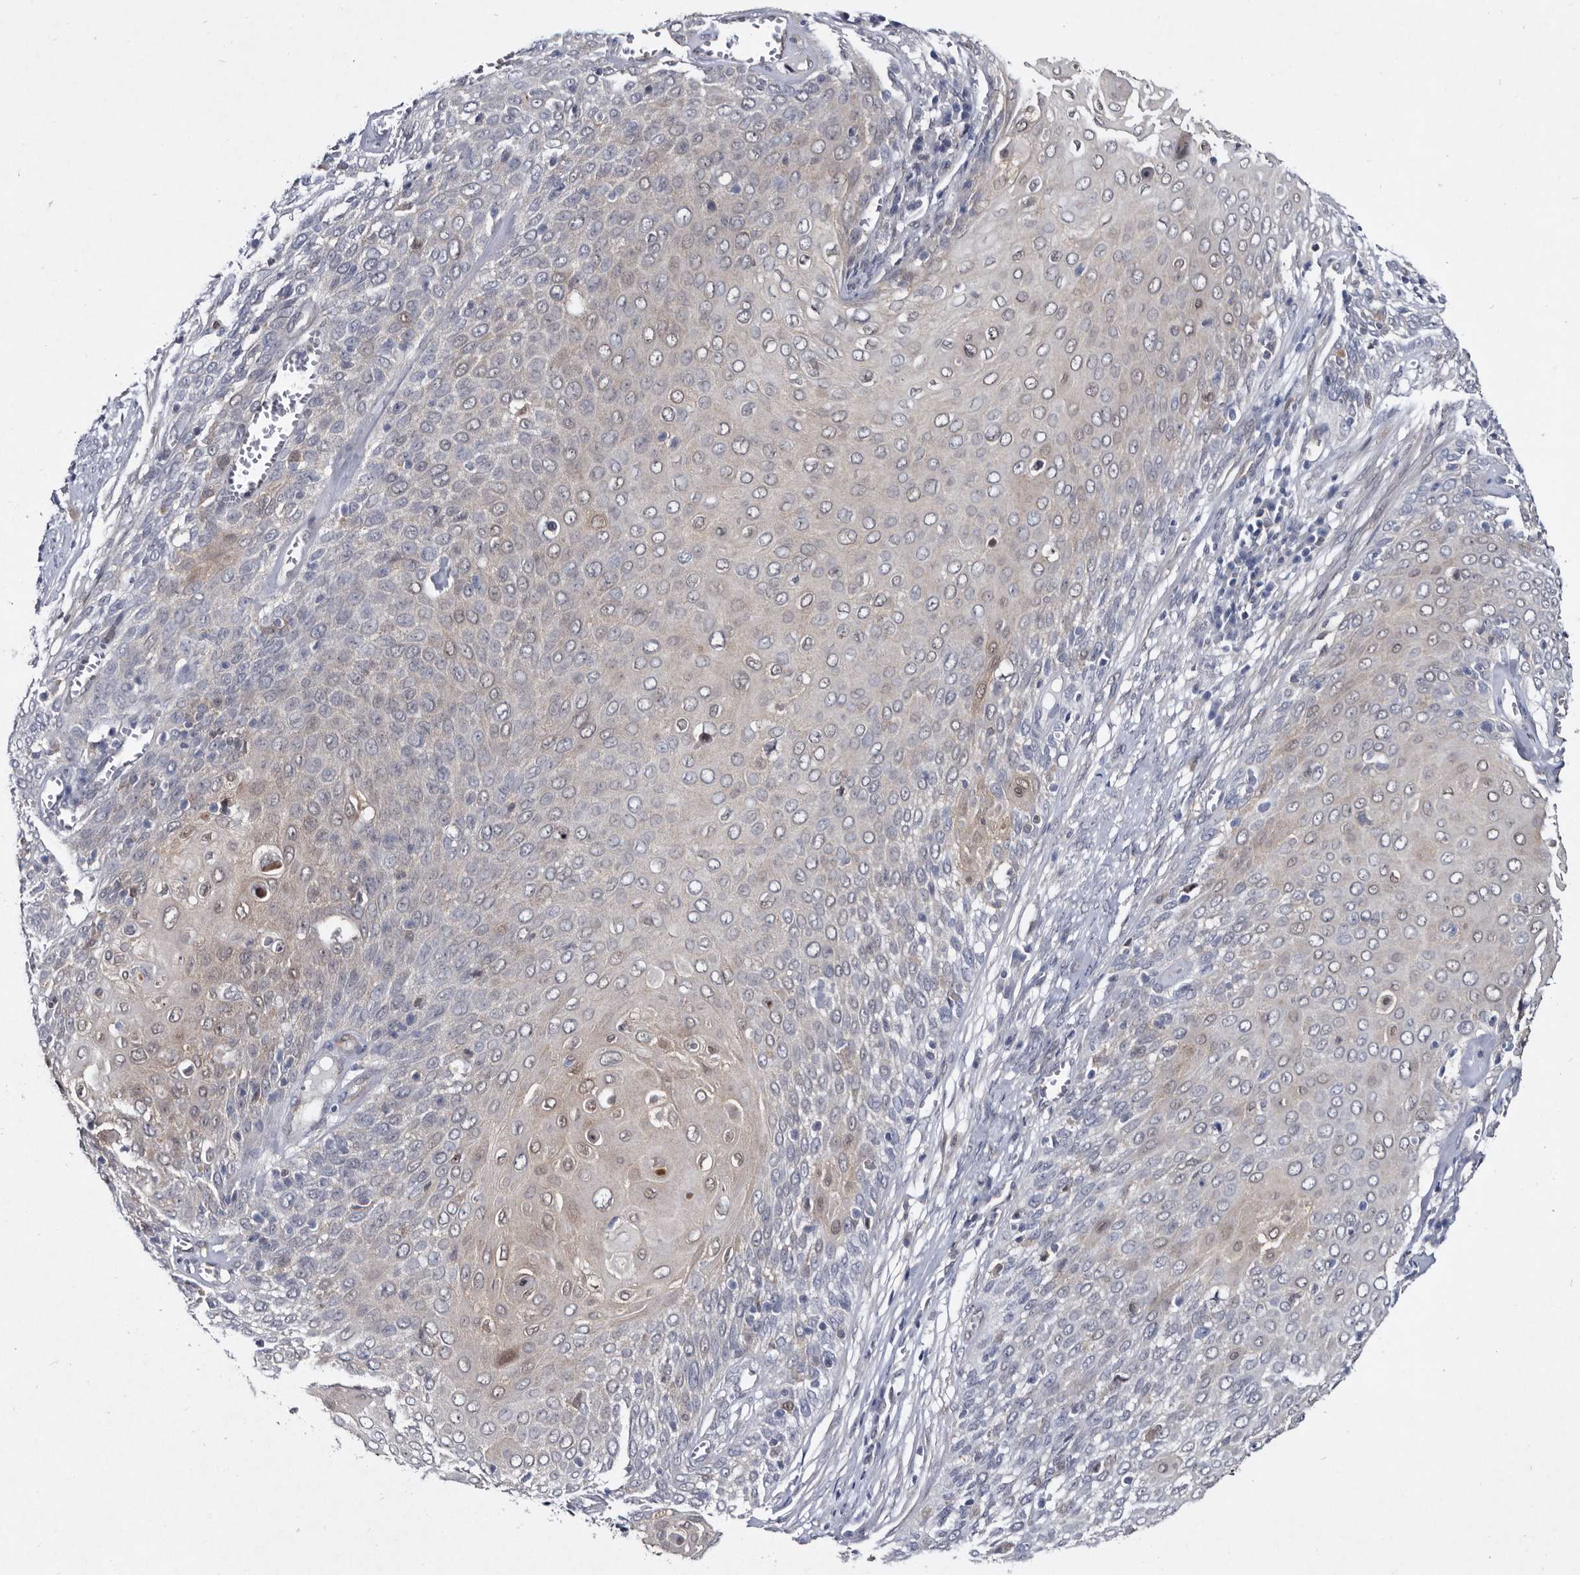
{"staining": {"intensity": "weak", "quantity": "25%-75%", "location": "cytoplasmic/membranous,nuclear"}, "tissue": "cervical cancer", "cell_type": "Tumor cells", "image_type": "cancer", "snomed": [{"axis": "morphology", "description": "Squamous cell carcinoma, NOS"}, {"axis": "topography", "description": "Cervix"}], "caption": "A high-resolution photomicrograph shows immunohistochemistry staining of cervical squamous cell carcinoma, which displays weak cytoplasmic/membranous and nuclear positivity in approximately 25%-75% of tumor cells.", "gene": "SERPINB8", "patient": {"sex": "female", "age": 39}}